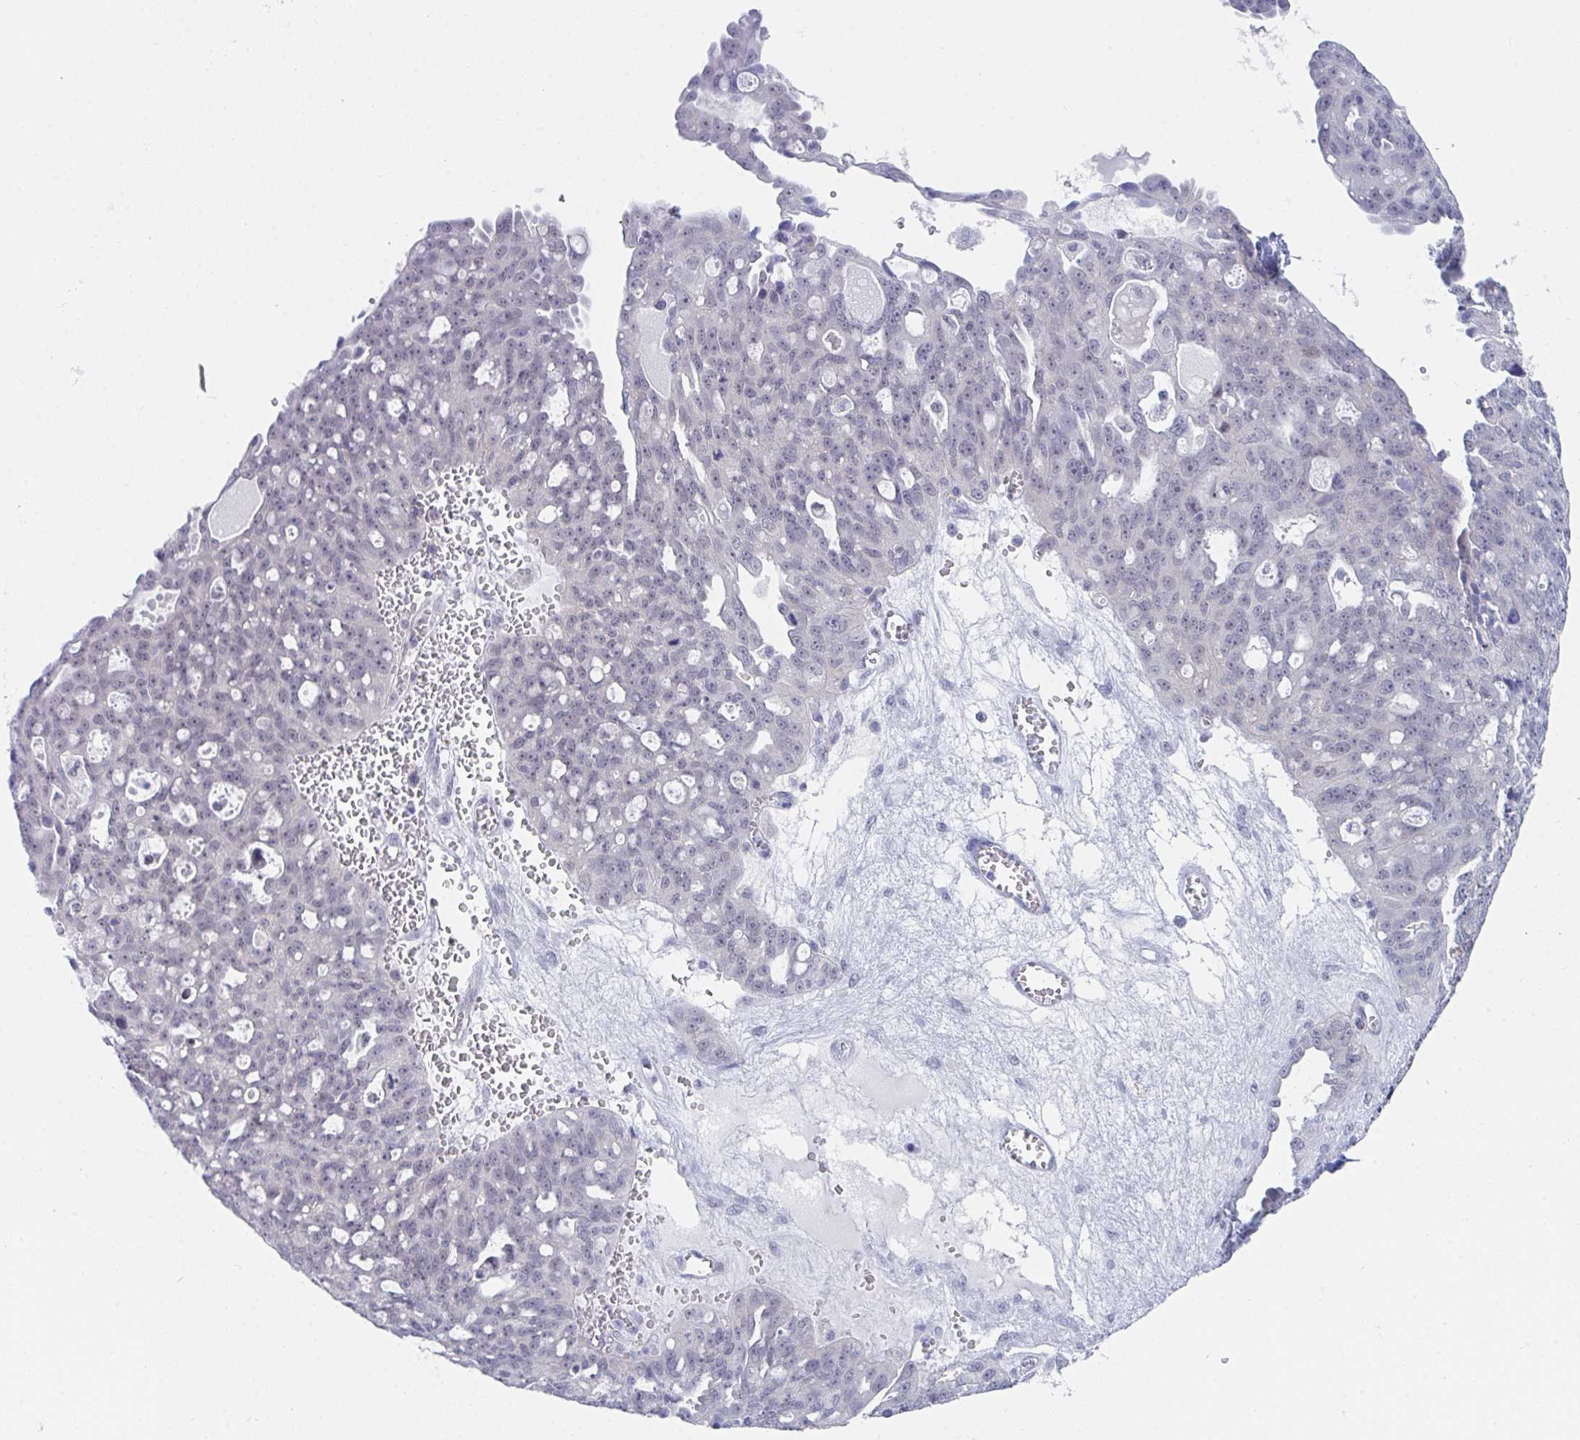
{"staining": {"intensity": "negative", "quantity": "none", "location": "none"}, "tissue": "ovarian cancer", "cell_type": "Tumor cells", "image_type": "cancer", "snomed": [{"axis": "morphology", "description": "Carcinoma, endometroid"}, {"axis": "topography", "description": "Ovary"}], "caption": "Ovarian cancer stained for a protein using IHC reveals no staining tumor cells.", "gene": "DAOA", "patient": {"sex": "female", "age": 70}}